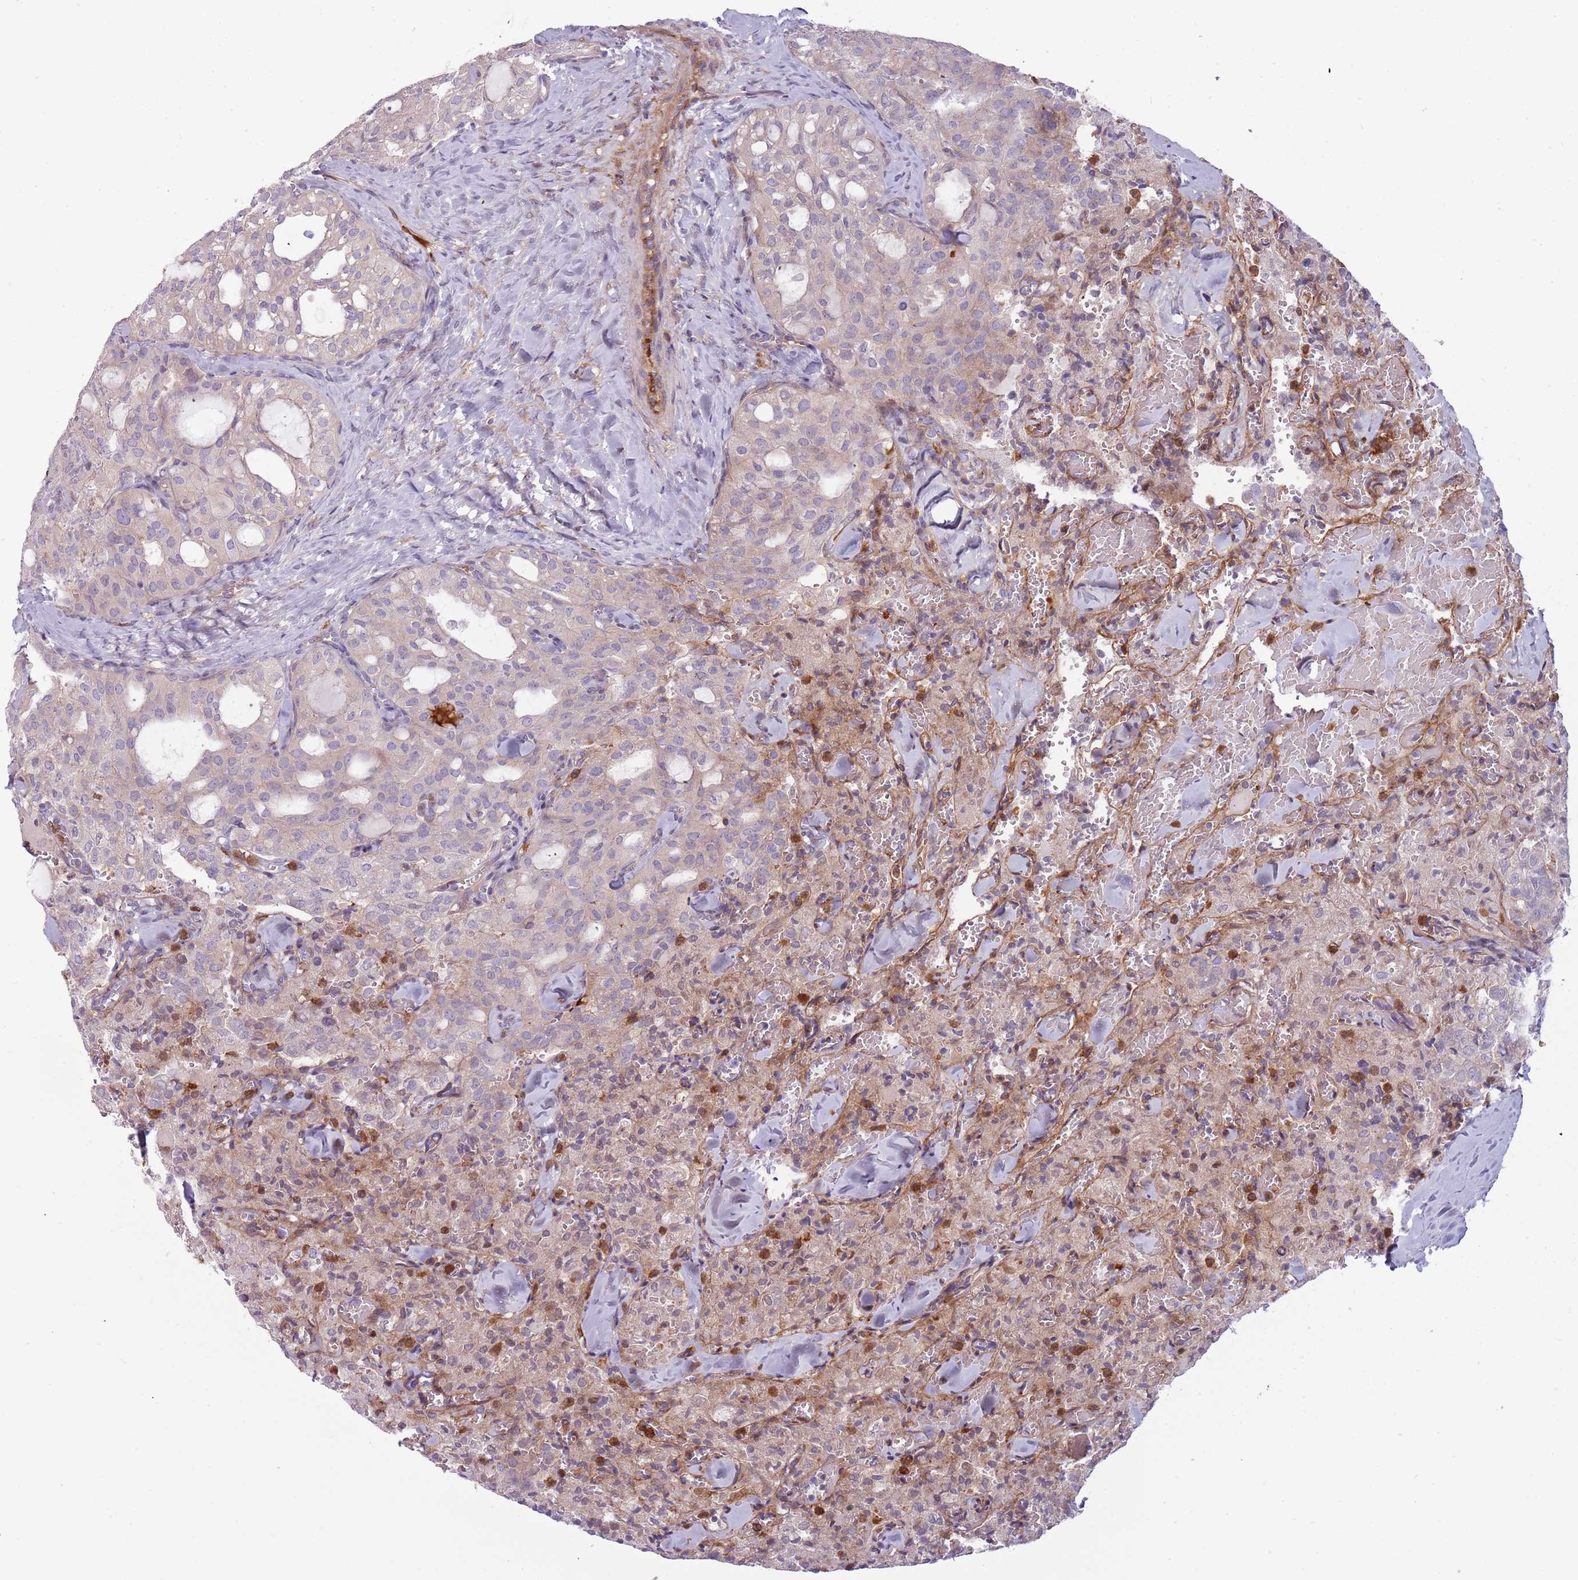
{"staining": {"intensity": "weak", "quantity": "<25%", "location": "cytoplasmic/membranous"}, "tissue": "thyroid cancer", "cell_type": "Tumor cells", "image_type": "cancer", "snomed": [{"axis": "morphology", "description": "Follicular adenoma carcinoma, NOS"}, {"axis": "topography", "description": "Thyroid gland"}], "caption": "Histopathology image shows no significant protein expression in tumor cells of thyroid follicular adenoma carcinoma.", "gene": "NADK", "patient": {"sex": "male", "age": 75}}